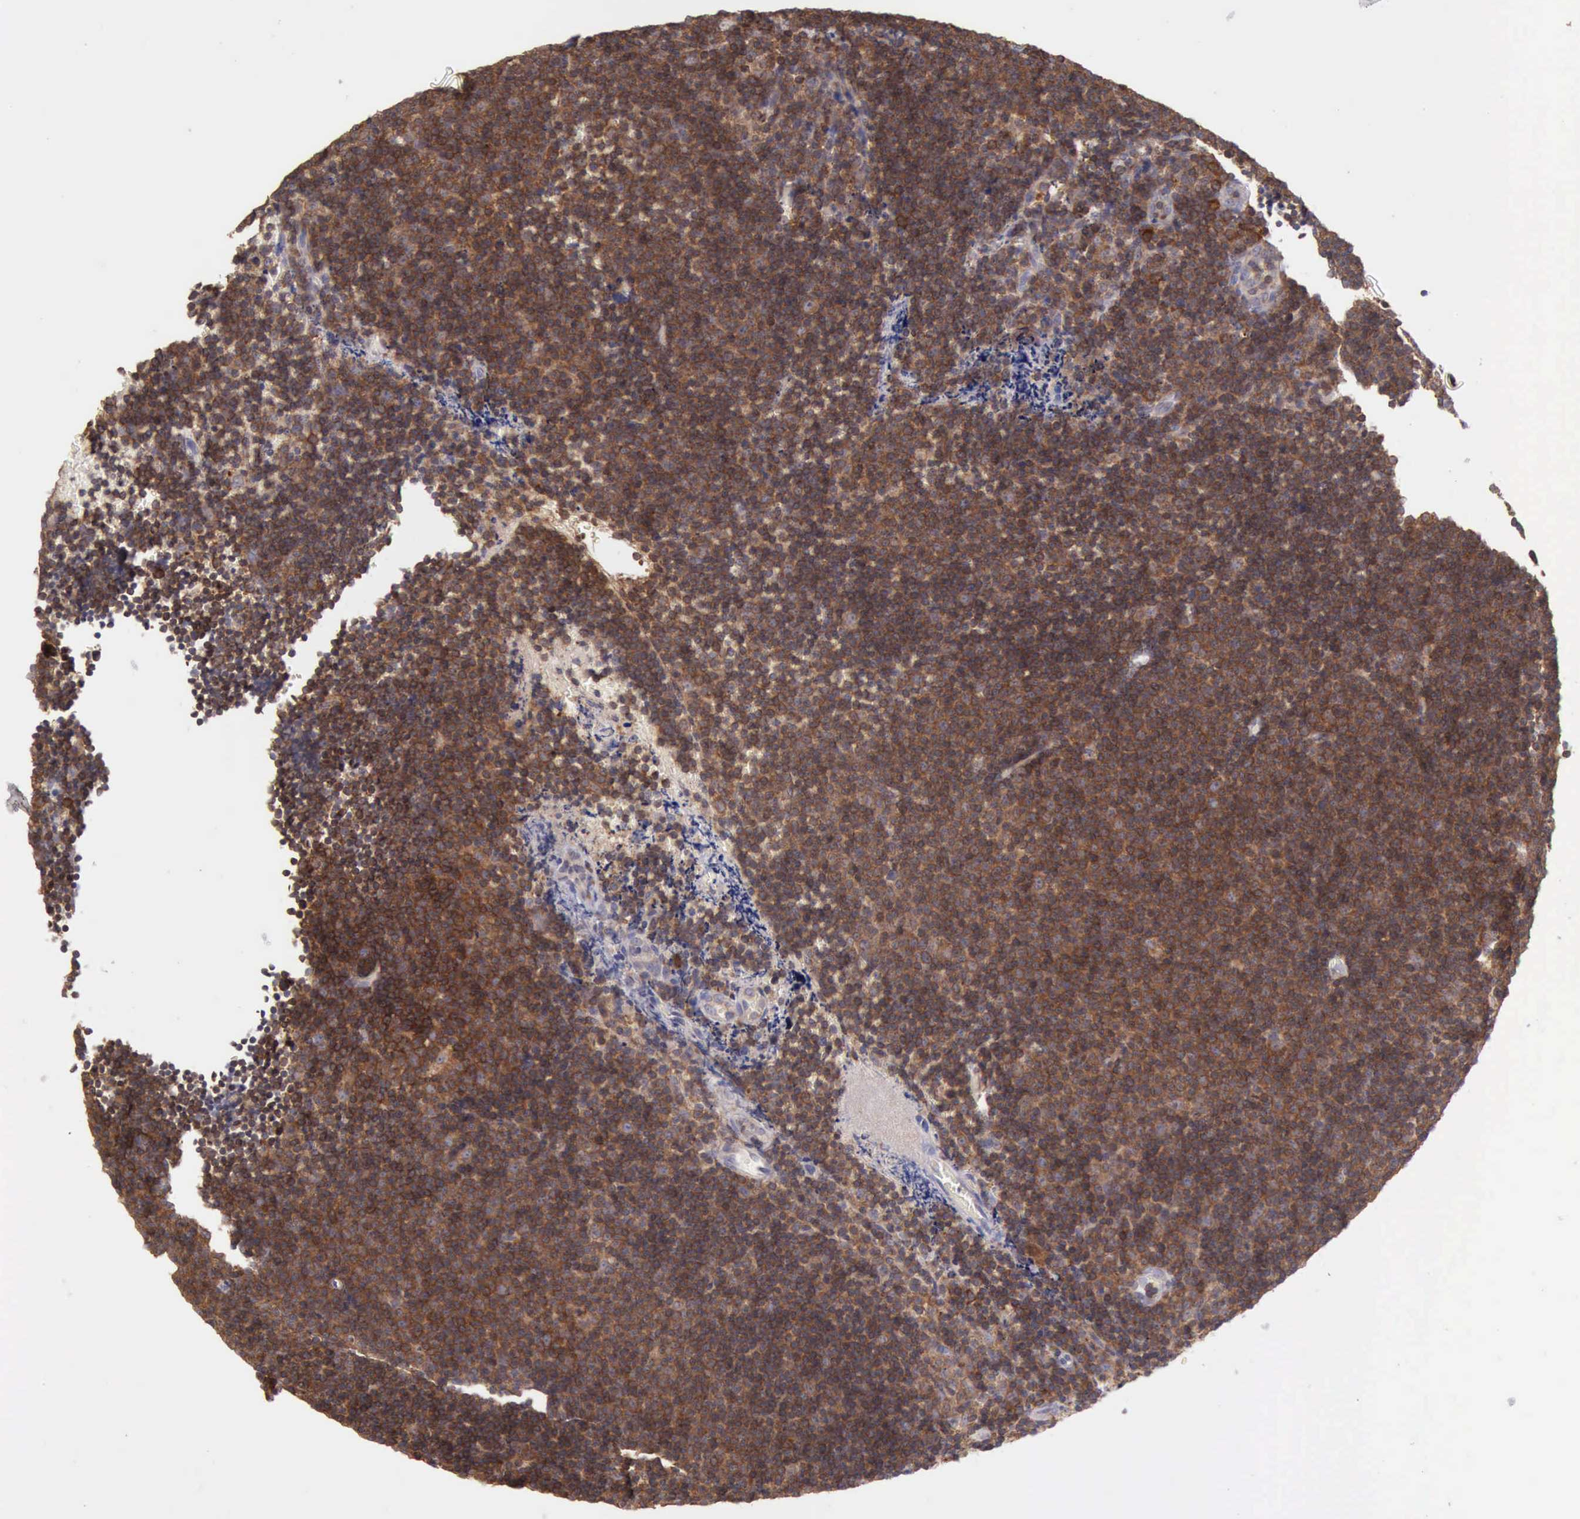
{"staining": {"intensity": "strong", "quantity": ">75%", "location": "cytoplasmic/membranous"}, "tissue": "lymphoma", "cell_type": "Tumor cells", "image_type": "cancer", "snomed": [{"axis": "morphology", "description": "Malignant lymphoma, non-Hodgkin's type, Low grade"}, {"axis": "topography", "description": "Lymph node"}], "caption": "A high-resolution photomicrograph shows IHC staining of lymphoma, which displays strong cytoplasmic/membranous staining in approximately >75% of tumor cells. (DAB IHC with brightfield microscopy, high magnification).", "gene": "SASH3", "patient": {"sex": "male", "age": 49}}